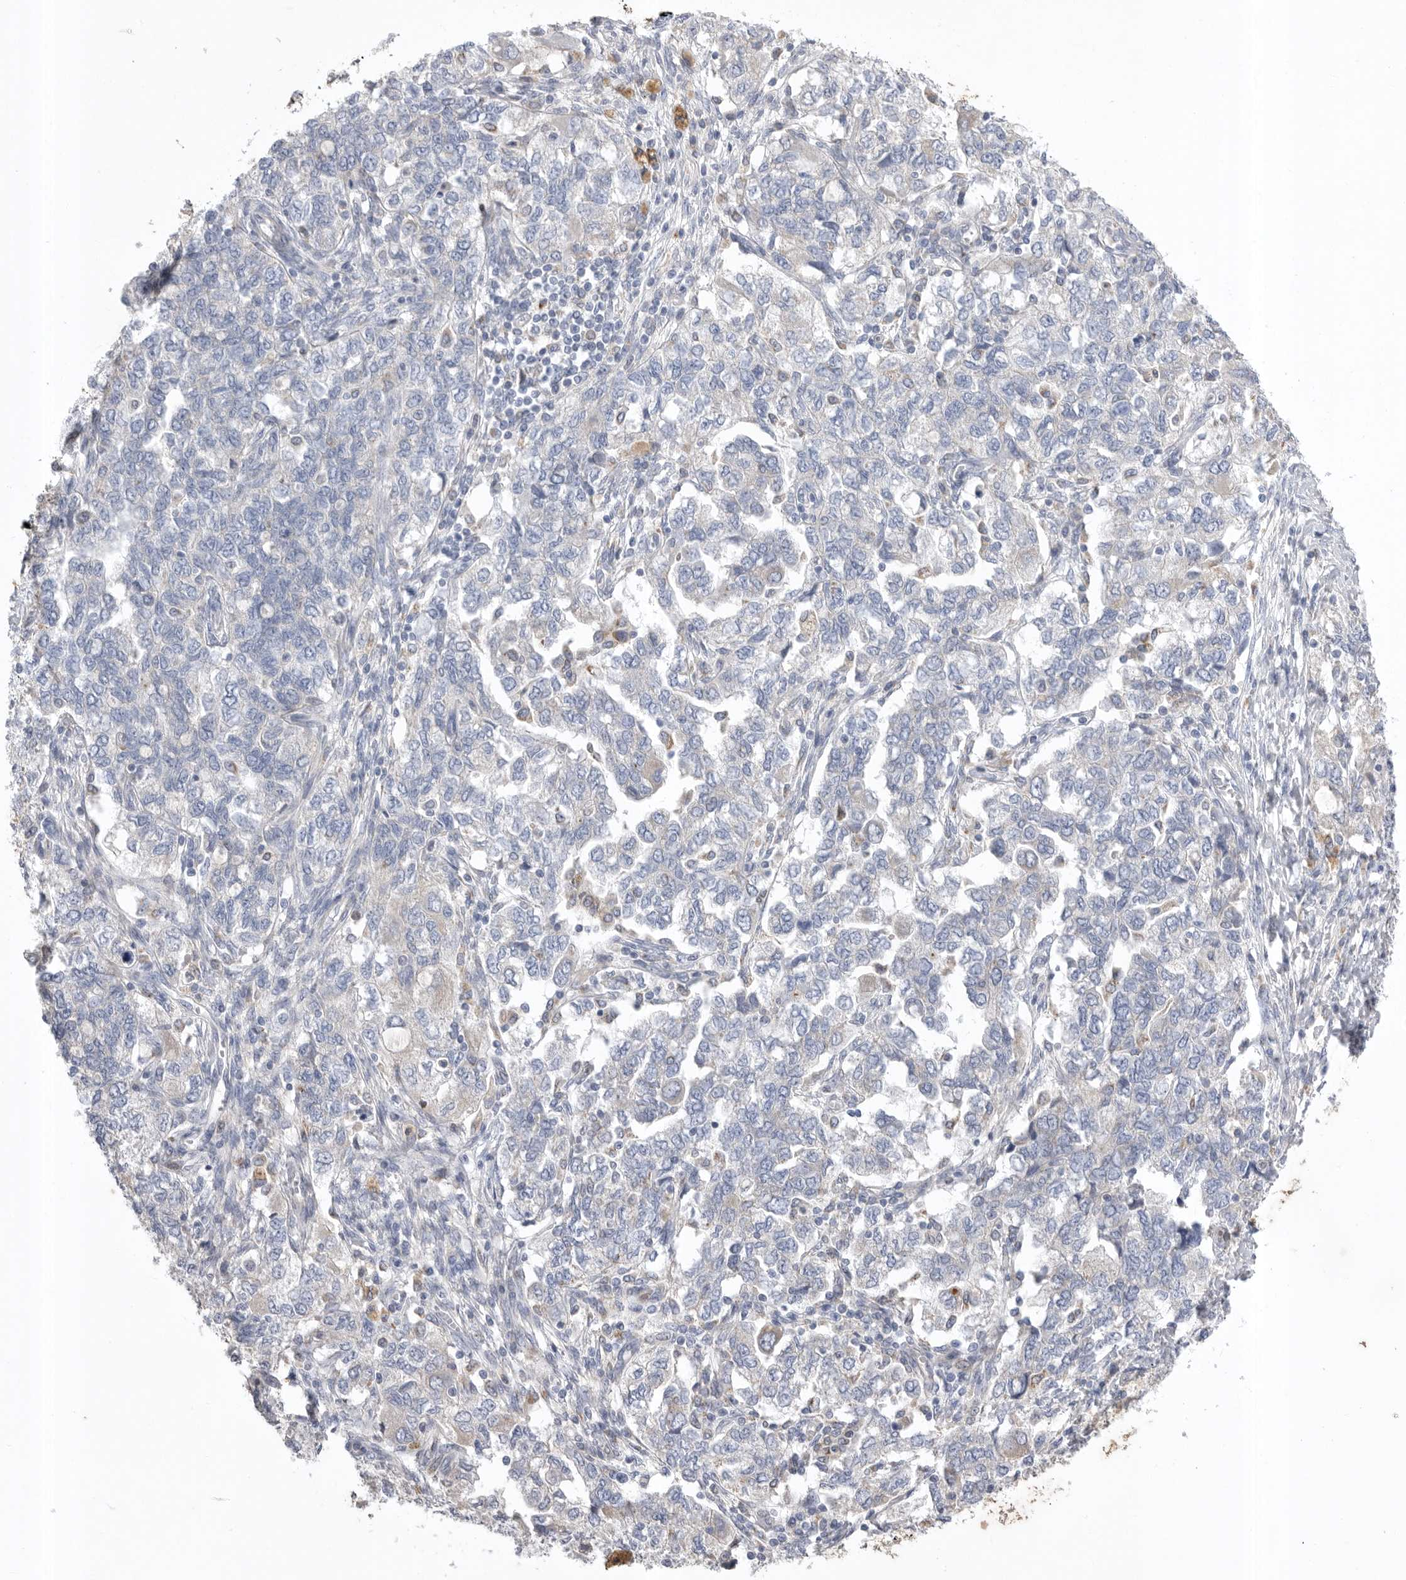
{"staining": {"intensity": "negative", "quantity": "none", "location": "none"}, "tissue": "ovarian cancer", "cell_type": "Tumor cells", "image_type": "cancer", "snomed": [{"axis": "morphology", "description": "Carcinoma, NOS"}, {"axis": "morphology", "description": "Cystadenocarcinoma, serous, NOS"}, {"axis": "topography", "description": "Ovary"}], "caption": "Immunohistochemical staining of ovarian serous cystadenocarcinoma demonstrates no significant positivity in tumor cells. (Brightfield microscopy of DAB immunohistochemistry at high magnification).", "gene": "CCDC126", "patient": {"sex": "female", "age": 69}}